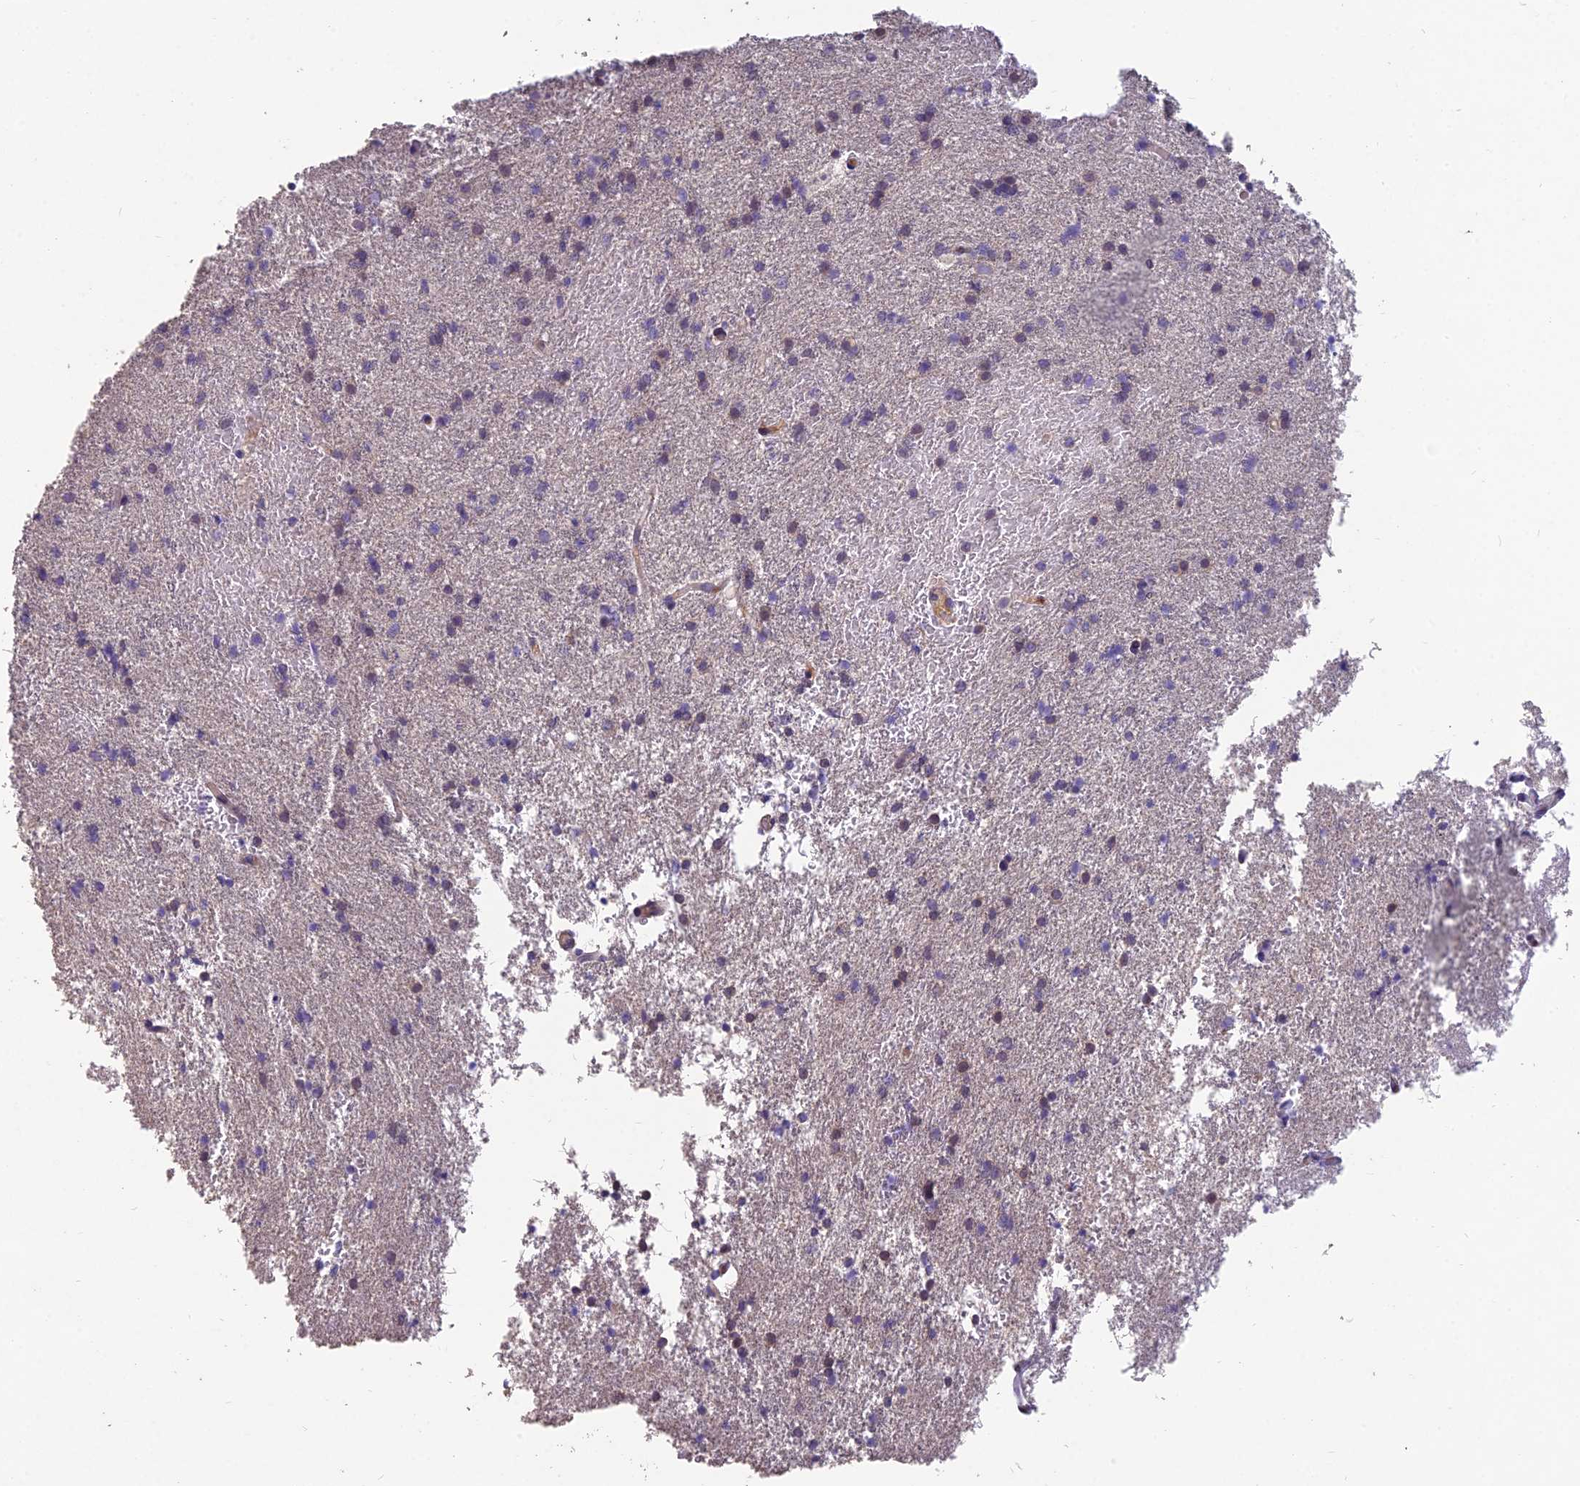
{"staining": {"intensity": "weak", "quantity": "<25%", "location": "cytoplasmic/membranous"}, "tissue": "glioma", "cell_type": "Tumor cells", "image_type": "cancer", "snomed": [{"axis": "morphology", "description": "Glioma, malignant, High grade"}, {"axis": "topography", "description": "Brain"}], "caption": "Protein analysis of glioma demonstrates no significant staining in tumor cells.", "gene": "CEACAM16", "patient": {"sex": "female", "age": 50}}